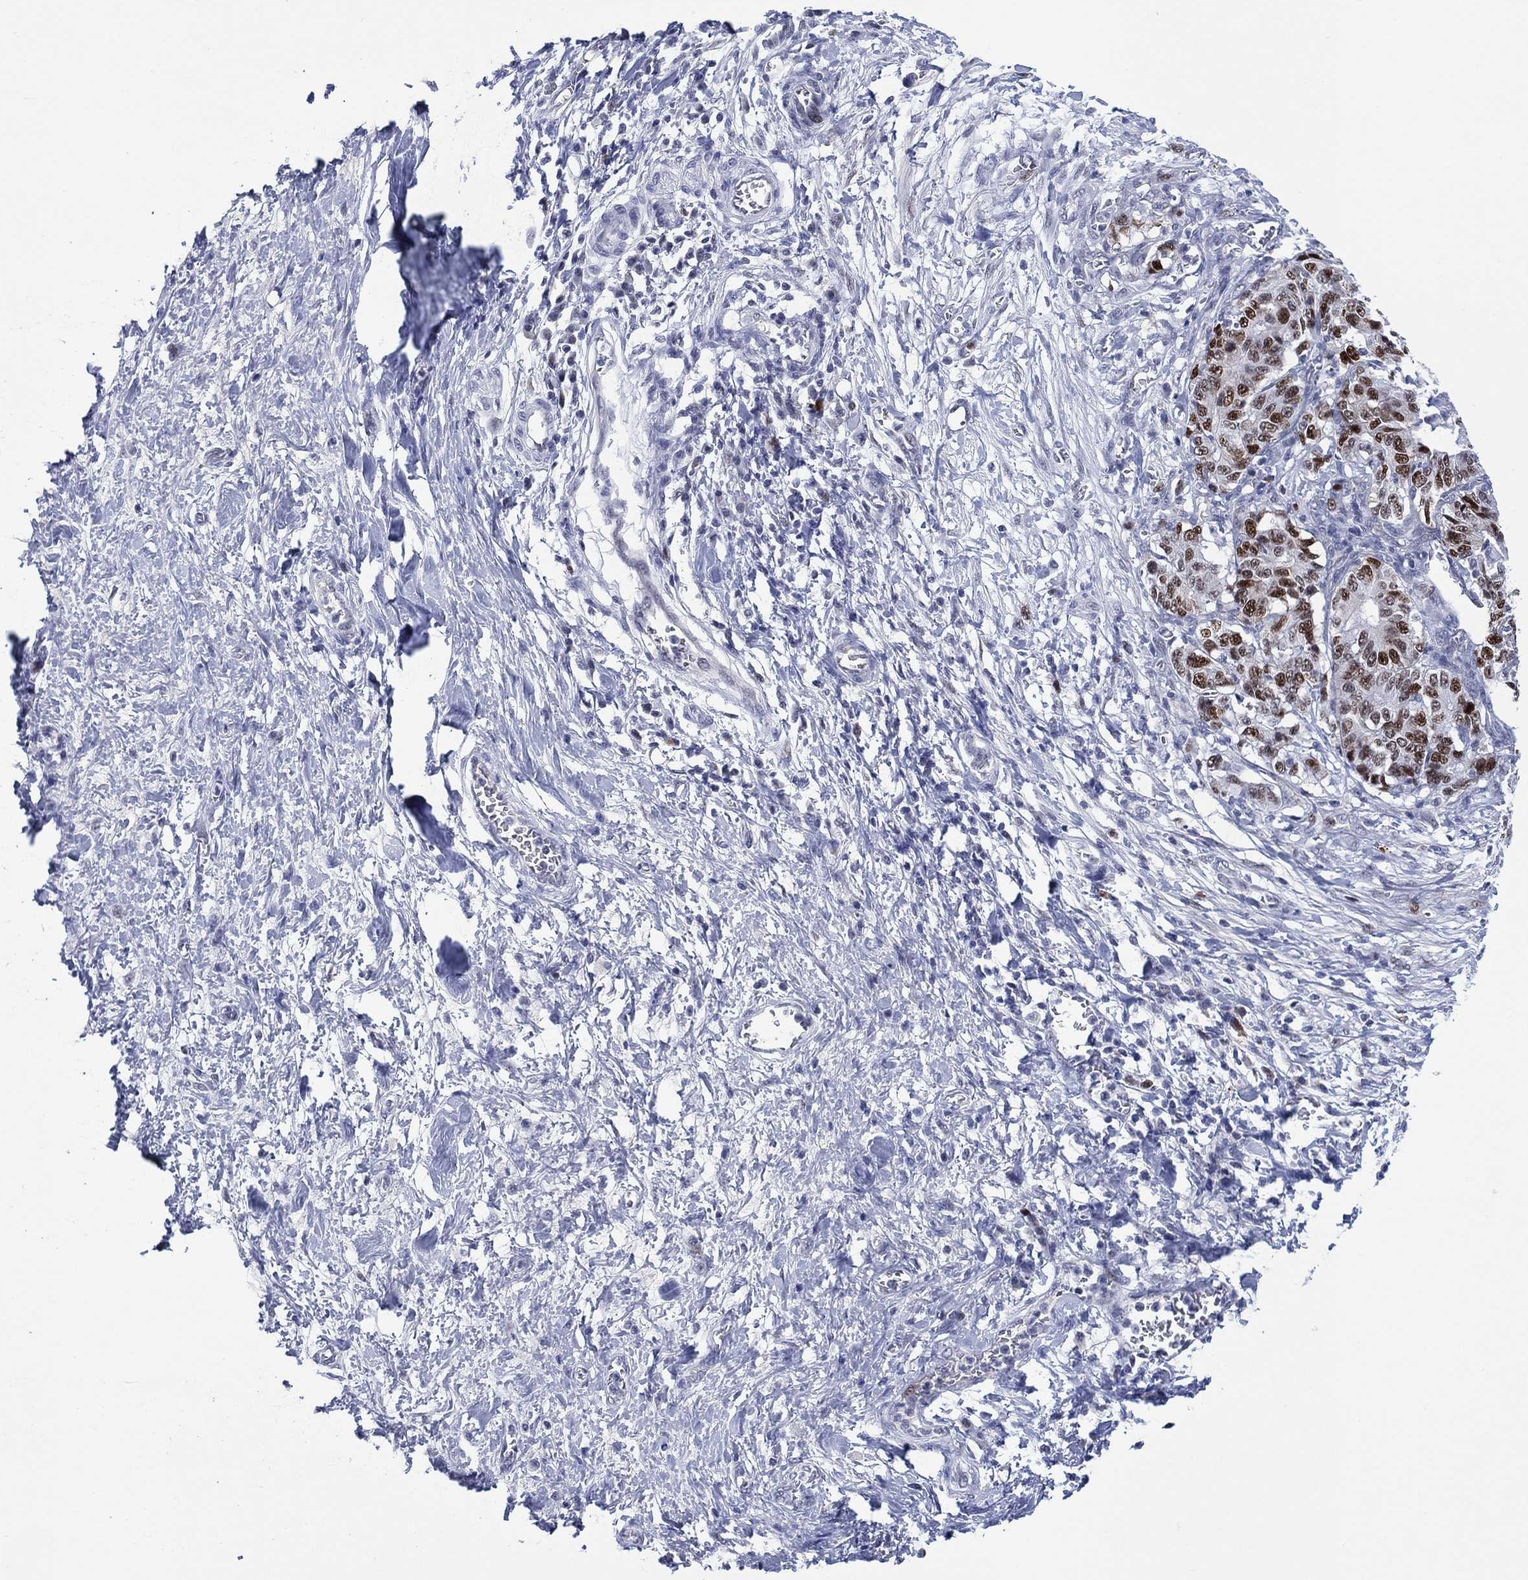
{"staining": {"intensity": "strong", "quantity": ">75%", "location": "nuclear"}, "tissue": "stomach cancer", "cell_type": "Tumor cells", "image_type": "cancer", "snomed": [{"axis": "morphology", "description": "Normal tissue, NOS"}, {"axis": "morphology", "description": "Adenocarcinoma, NOS"}, {"axis": "topography", "description": "Stomach"}], "caption": "Approximately >75% of tumor cells in stomach cancer display strong nuclear protein positivity as visualized by brown immunohistochemical staining.", "gene": "GATA6", "patient": {"sex": "female", "age": 64}}